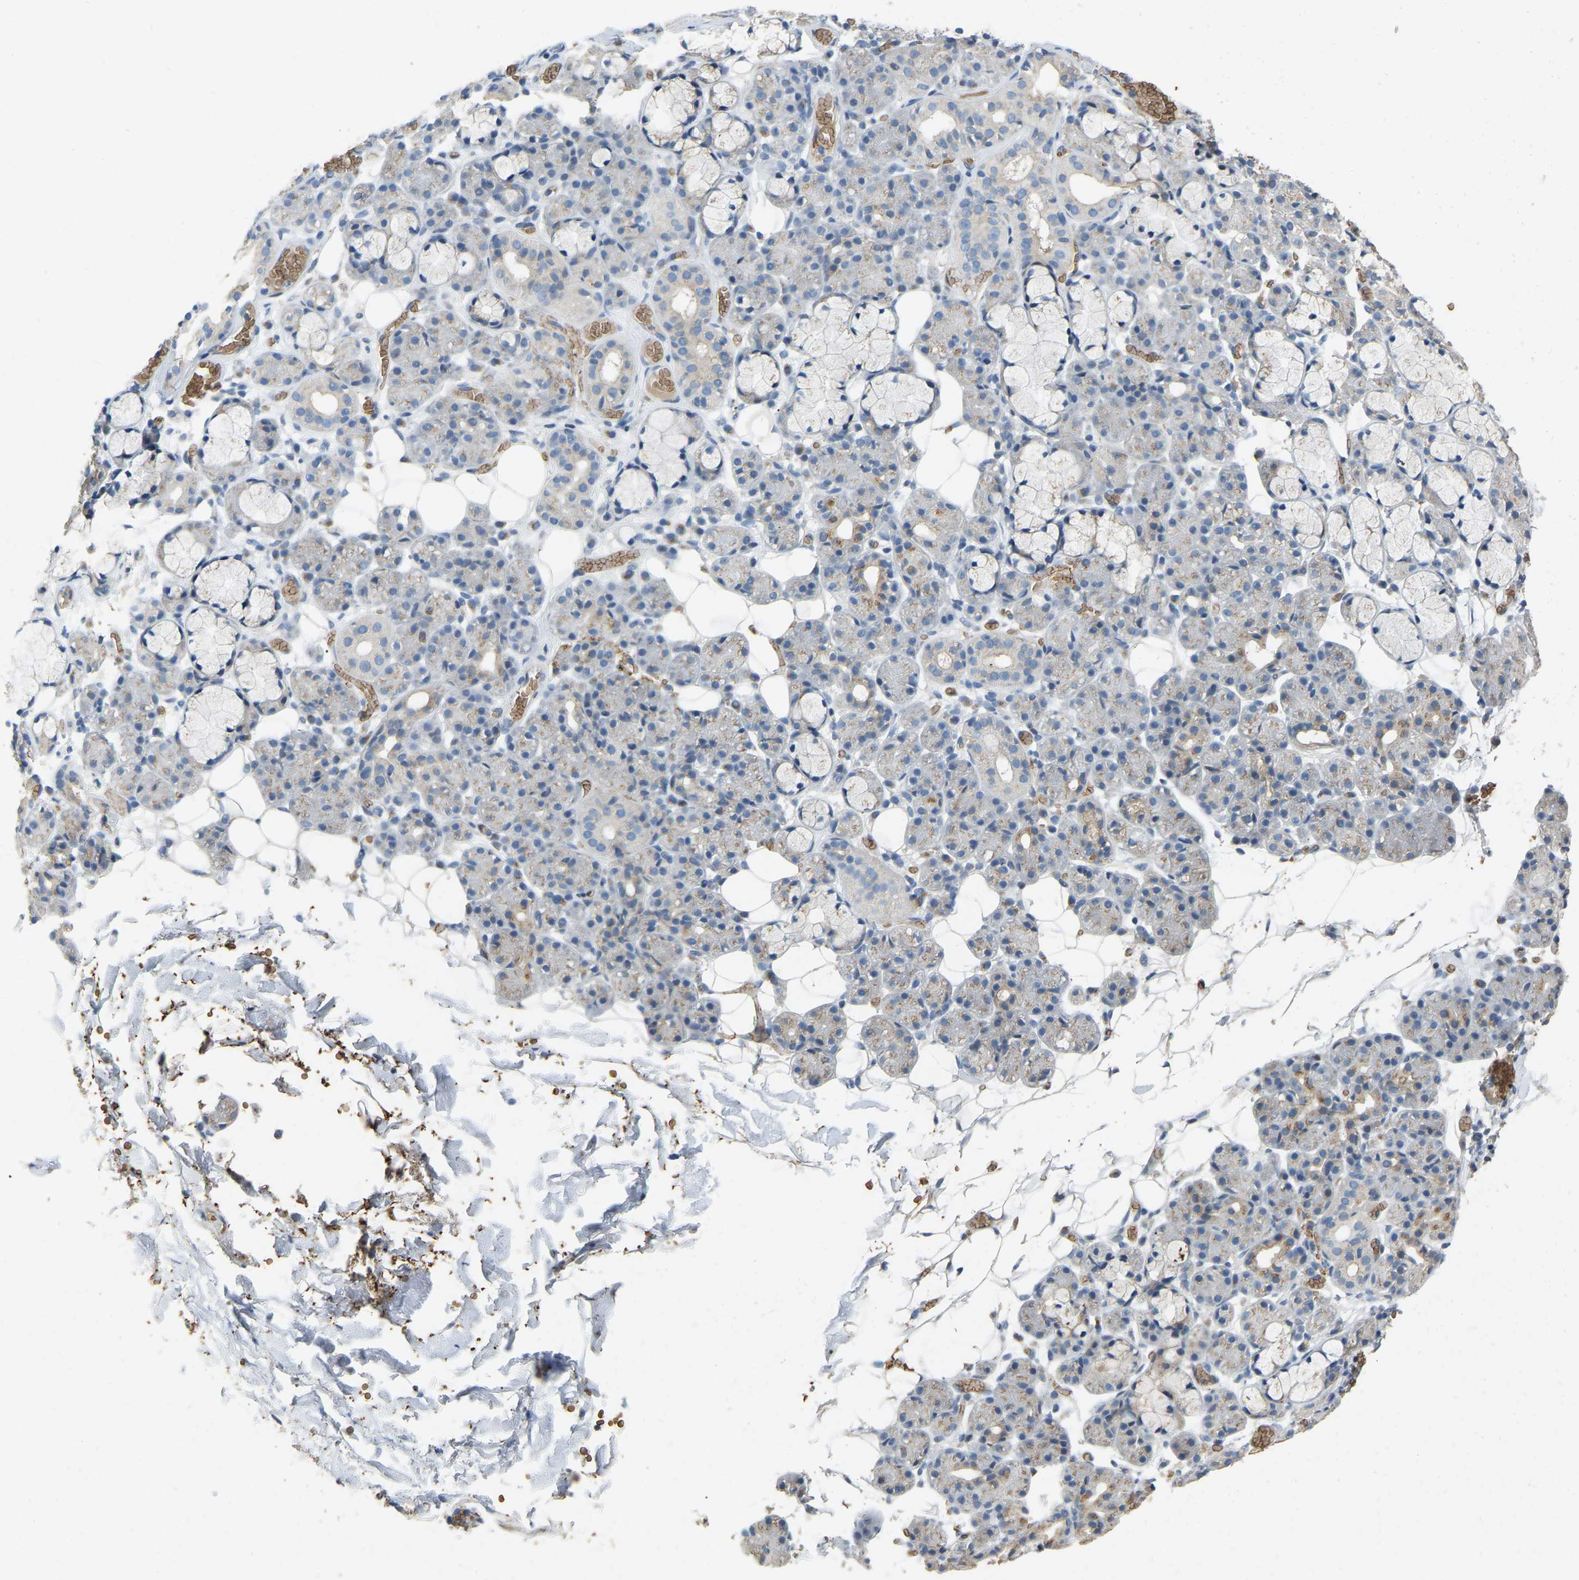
{"staining": {"intensity": "moderate", "quantity": "<25%", "location": "cytoplasmic/membranous"}, "tissue": "salivary gland", "cell_type": "Glandular cells", "image_type": "normal", "snomed": [{"axis": "morphology", "description": "Normal tissue, NOS"}, {"axis": "topography", "description": "Salivary gland"}], "caption": "Protein staining demonstrates moderate cytoplasmic/membranous expression in approximately <25% of glandular cells in normal salivary gland. The staining was performed using DAB (3,3'-diaminobenzidine) to visualize the protein expression in brown, while the nuclei were stained in blue with hematoxylin (Magnification: 20x).", "gene": "CFAP298", "patient": {"sex": "male", "age": 63}}